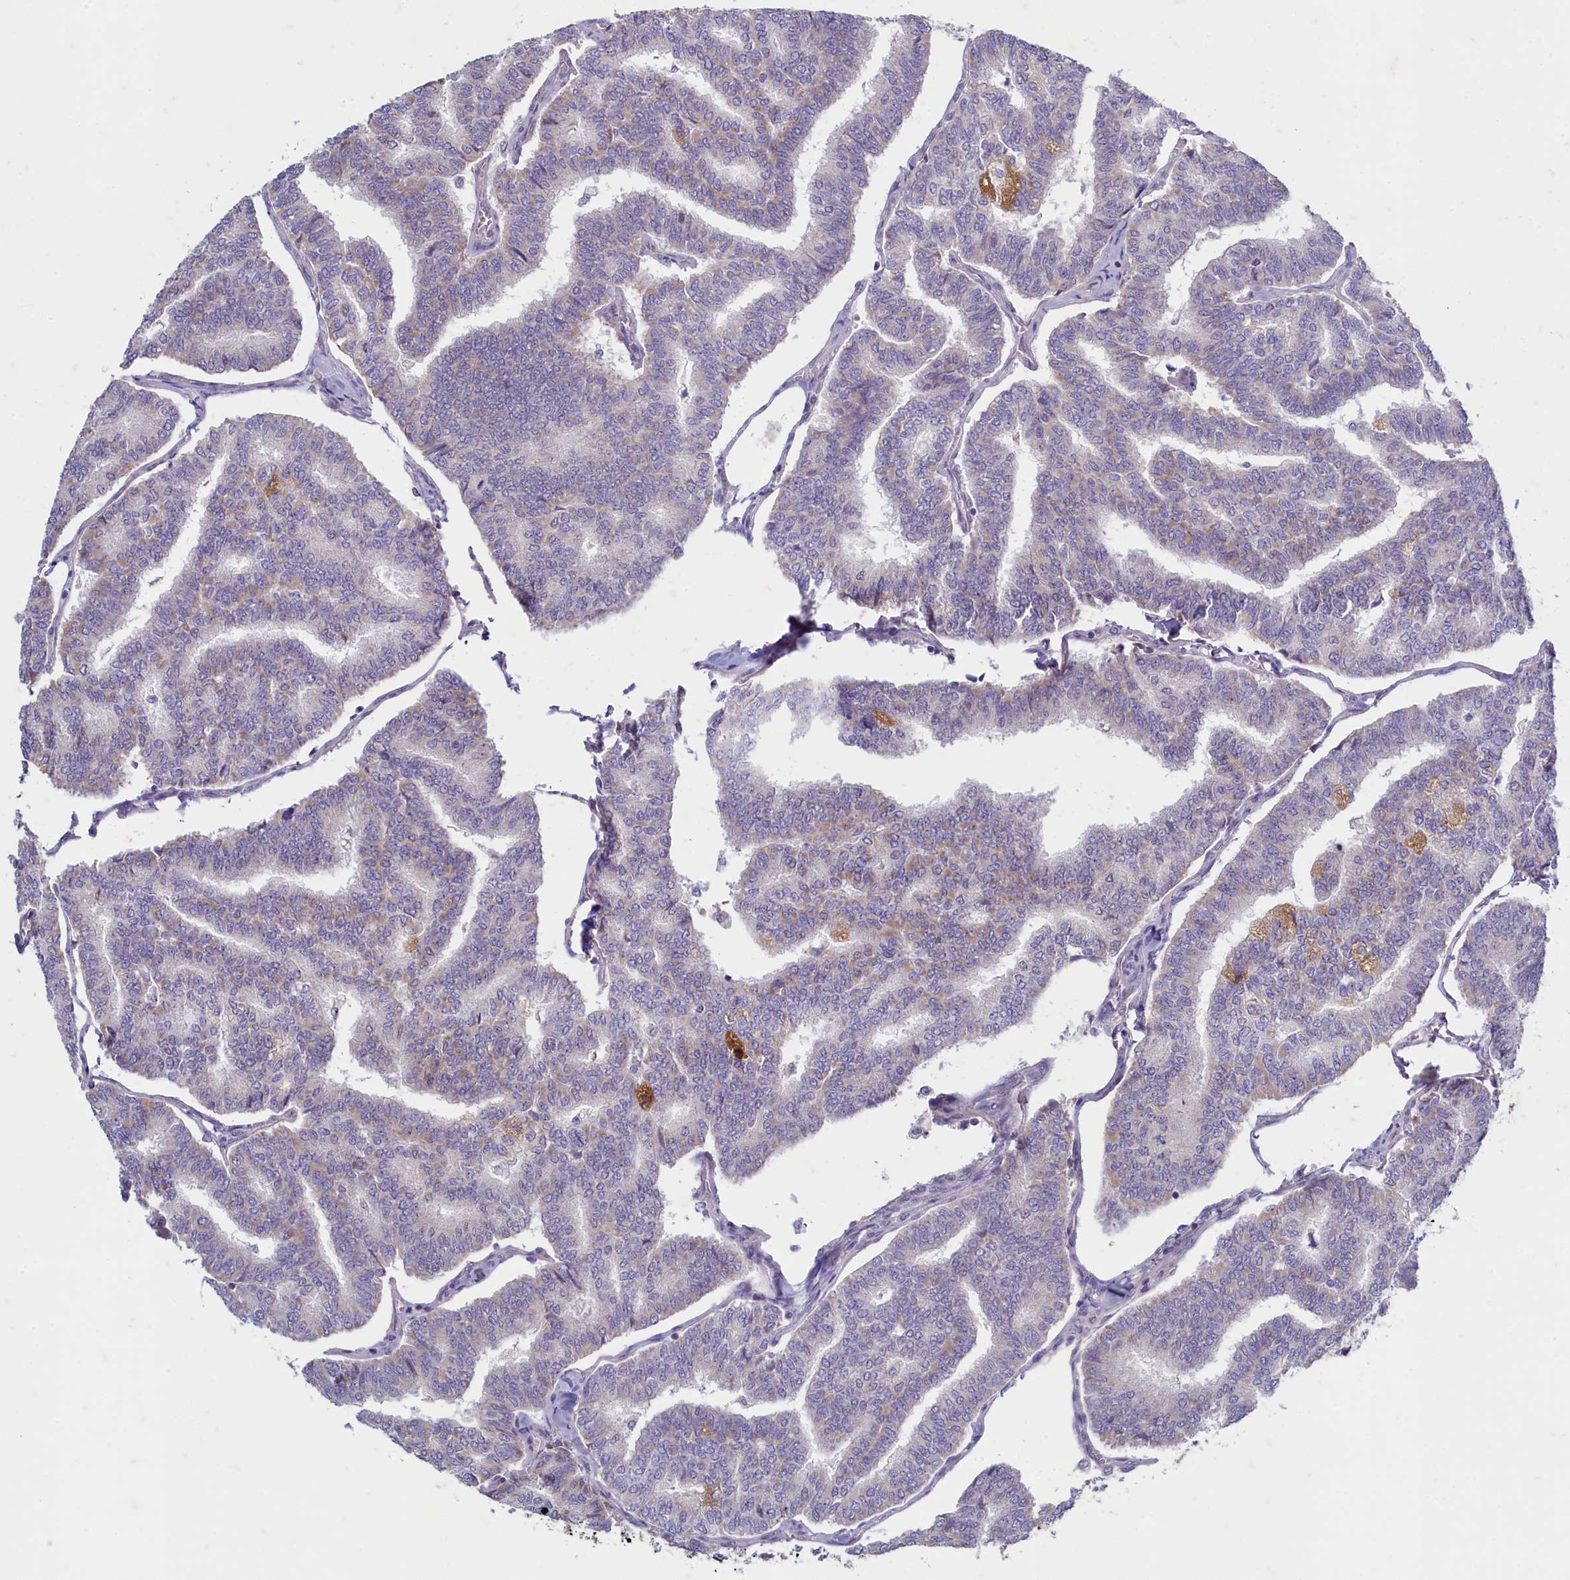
{"staining": {"intensity": "weak", "quantity": "25%-75%", "location": "cytoplasmic/membranous"}, "tissue": "thyroid cancer", "cell_type": "Tumor cells", "image_type": "cancer", "snomed": [{"axis": "morphology", "description": "Papillary adenocarcinoma, NOS"}, {"axis": "topography", "description": "Thyroid gland"}], "caption": "A brown stain labels weak cytoplasmic/membranous staining of a protein in human thyroid cancer (papillary adenocarcinoma) tumor cells.", "gene": "MAP1LC3A", "patient": {"sex": "female", "age": 35}}